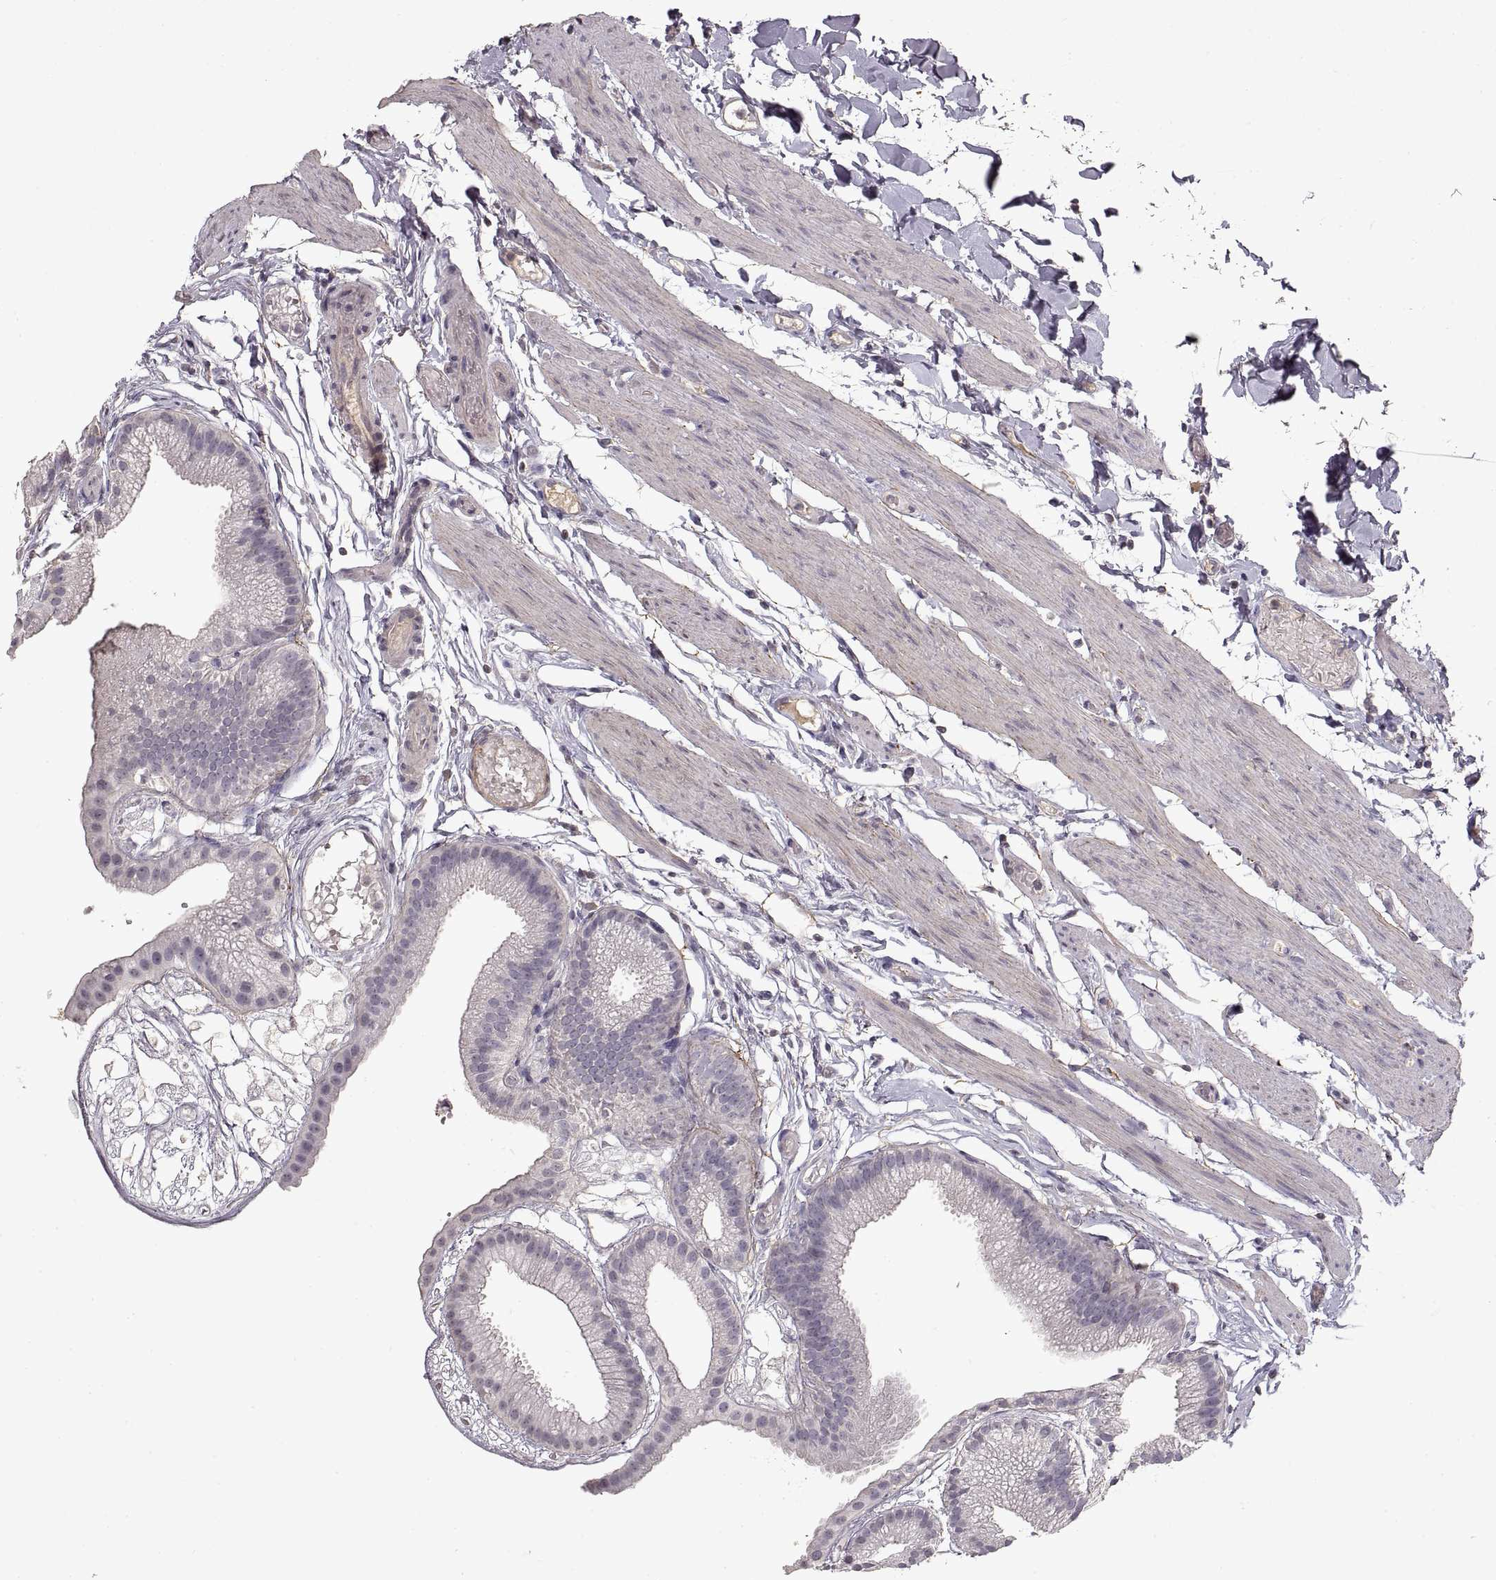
{"staining": {"intensity": "negative", "quantity": "none", "location": "none"}, "tissue": "gallbladder", "cell_type": "Glandular cells", "image_type": "normal", "snomed": [{"axis": "morphology", "description": "Normal tissue, NOS"}, {"axis": "topography", "description": "Gallbladder"}], "caption": "Immunohistochemistry histopathology image of normal gallbladder: human gallbladder stained with DAB (3,3'-diaminobenzidine) demonstrates no significant protein expression in glandular cells. (Brightfield microscopy of DAB immunohistochemistry (IHC) at high magnification).", "gene": "ADAM11", "patient": {"sex": "female", "age": 45}}